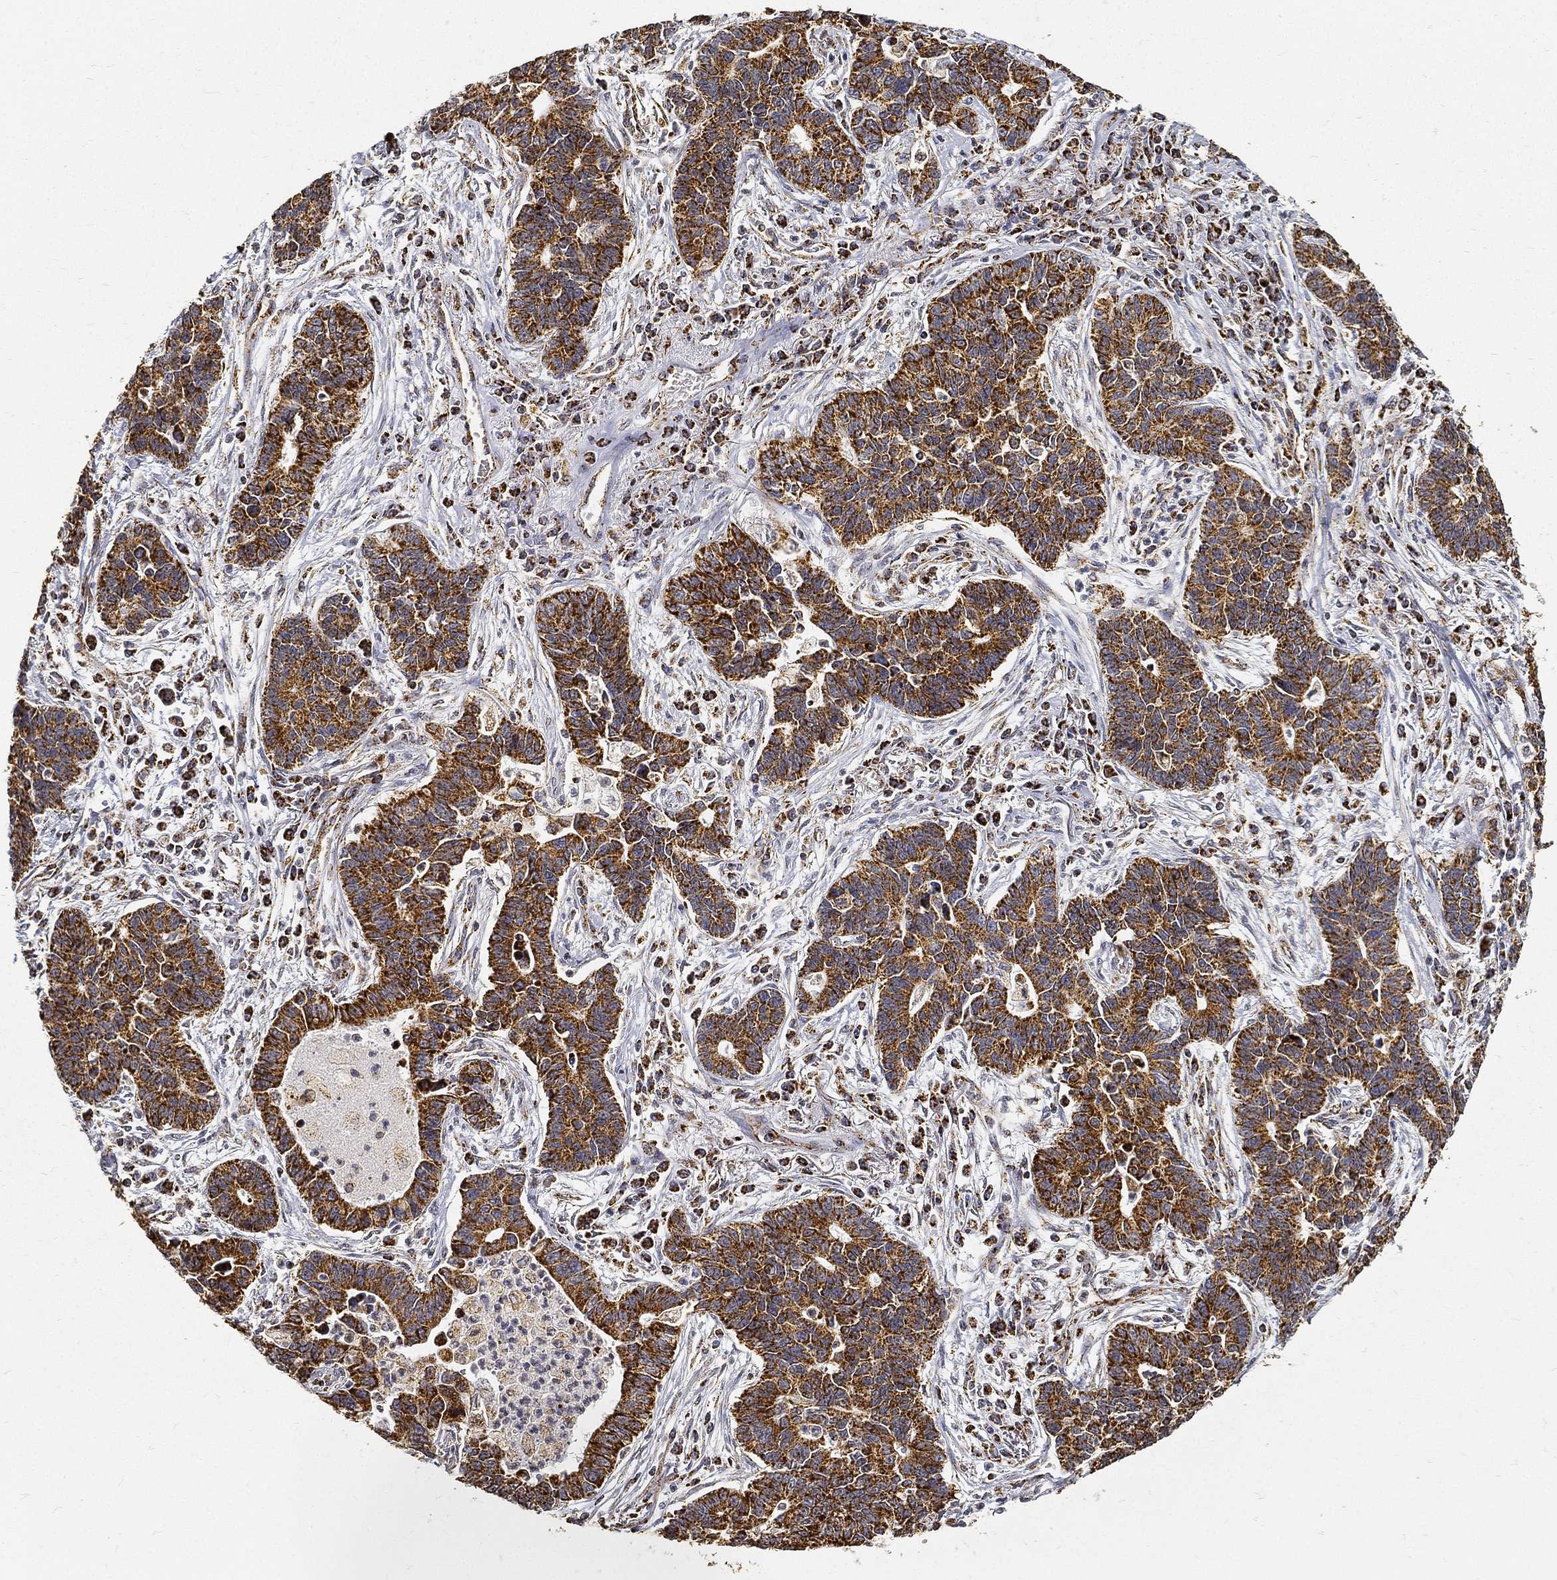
{"staining": {"intensity": "strong", "quantity": ">75%", "location": "cytoplasmic/membranous"}, "tissue": "lung cancer", "cell_type": "Tumor cells", "image_type": "cancer", "snomed": [{"axis": "morphology", "description": "Adenocarcinoma, NOS"}, {"axis": "topography", "description": "Lung"}], "caption": "Immunohistochemistry (IHC) (DAB (3,3'-diaminobenzidine)) staining of lung adenocarcinoma shows strong cytoplasmic/membranous protein staining in approximately >75% of tumor cells.", "gene": "NDUFAB1", "patient": {"sex": "female", "age": 57}}